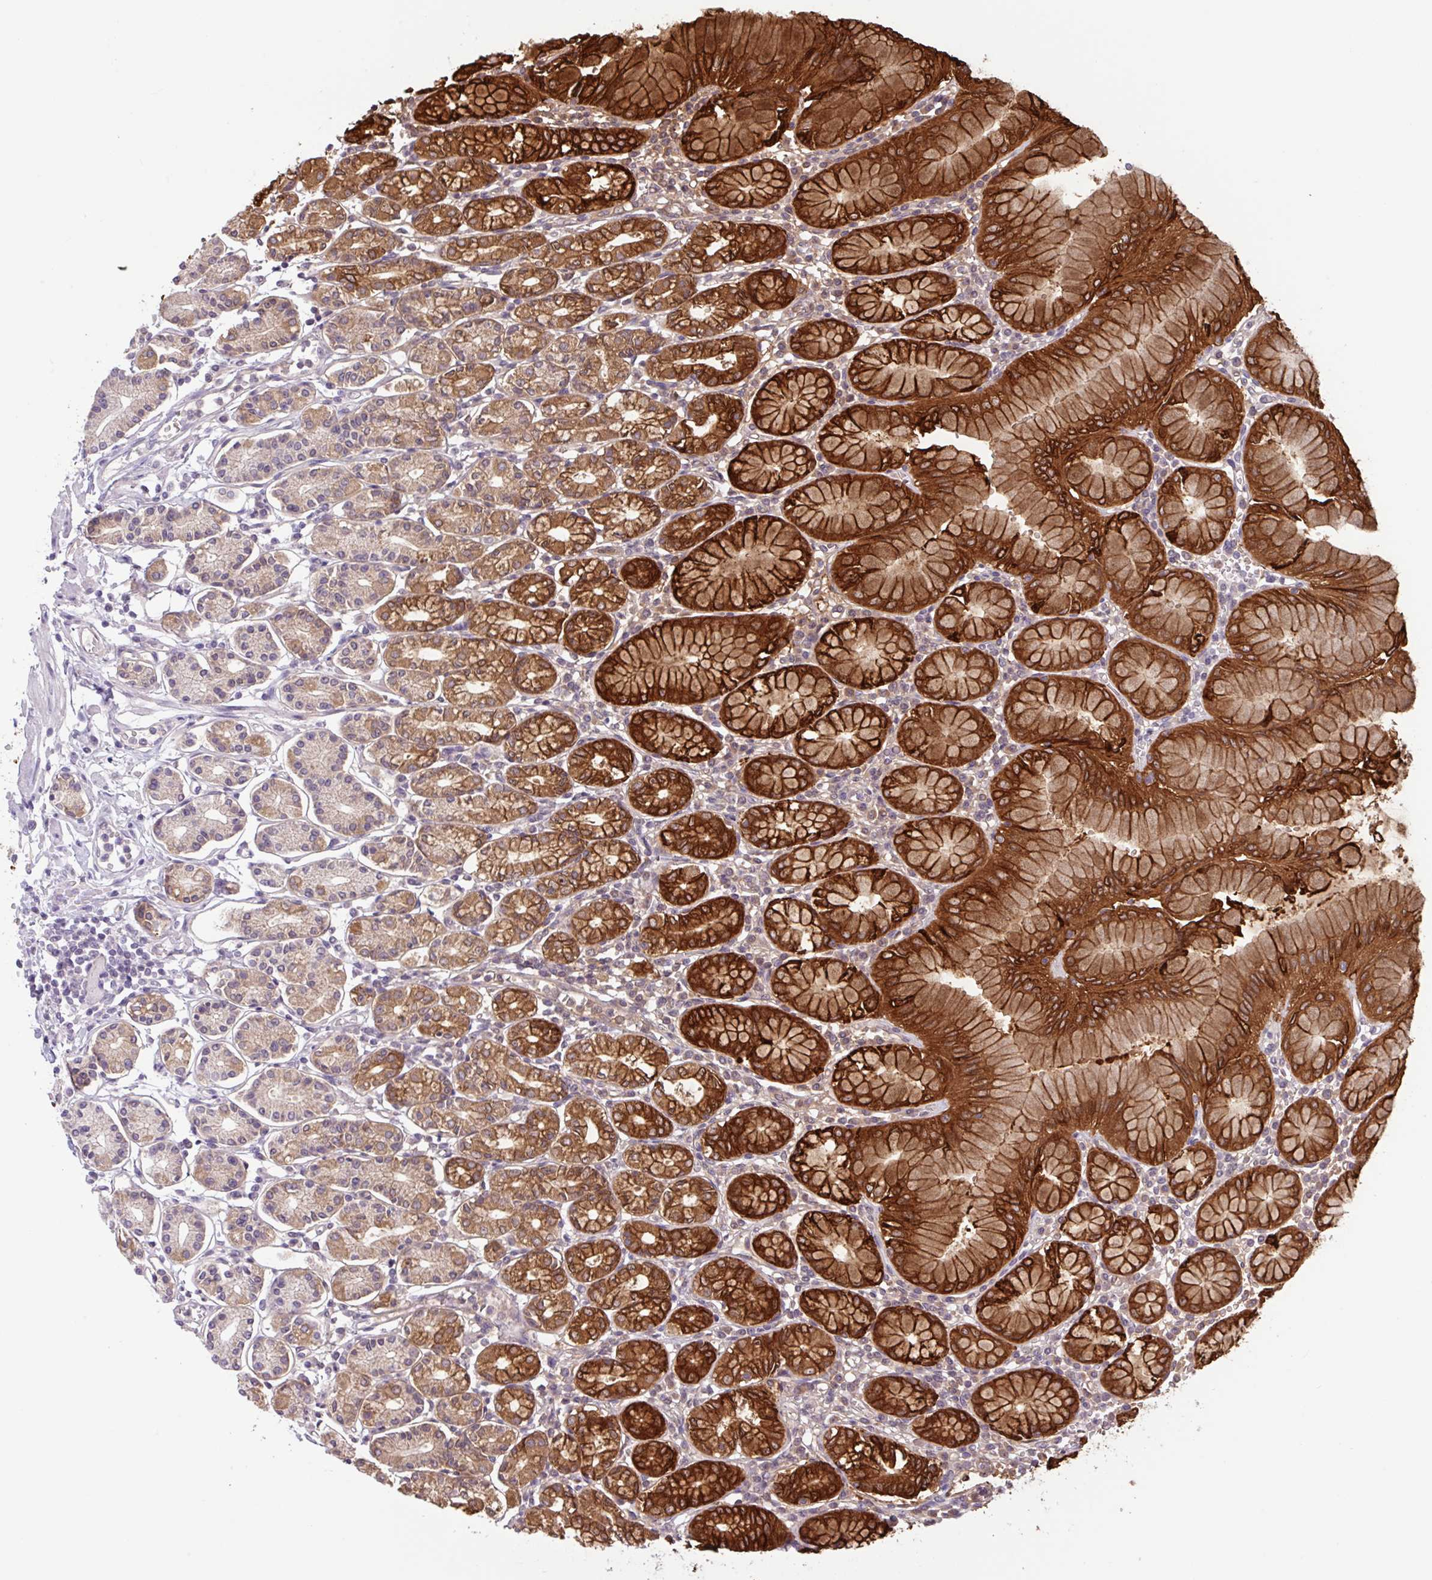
{"staining": {"intensity": "strong", "quantity": ">75%", "location": "cytoplasmic/membranous"}, "tissue": "stomach", "cell_type": "Glandular cells", "image_type": "normal", "snomed": [{"axis": "morphology", "description": "Normal tissue, NOS"}, {"axis": "topography", "description": "Stomach"}], "caption": "High-magnification brightfield microscopy of benign stomach stained with DAB (3,3'-diaminobenzidine) (brown) and counterstained with hematoxylin (blue). glandular cells exhibit strong cytoplasmic/membranous positivity is seen in approximately>75% of cells.", "gene": "CTSE", "patient": {"sex": "female", "age": 62}}